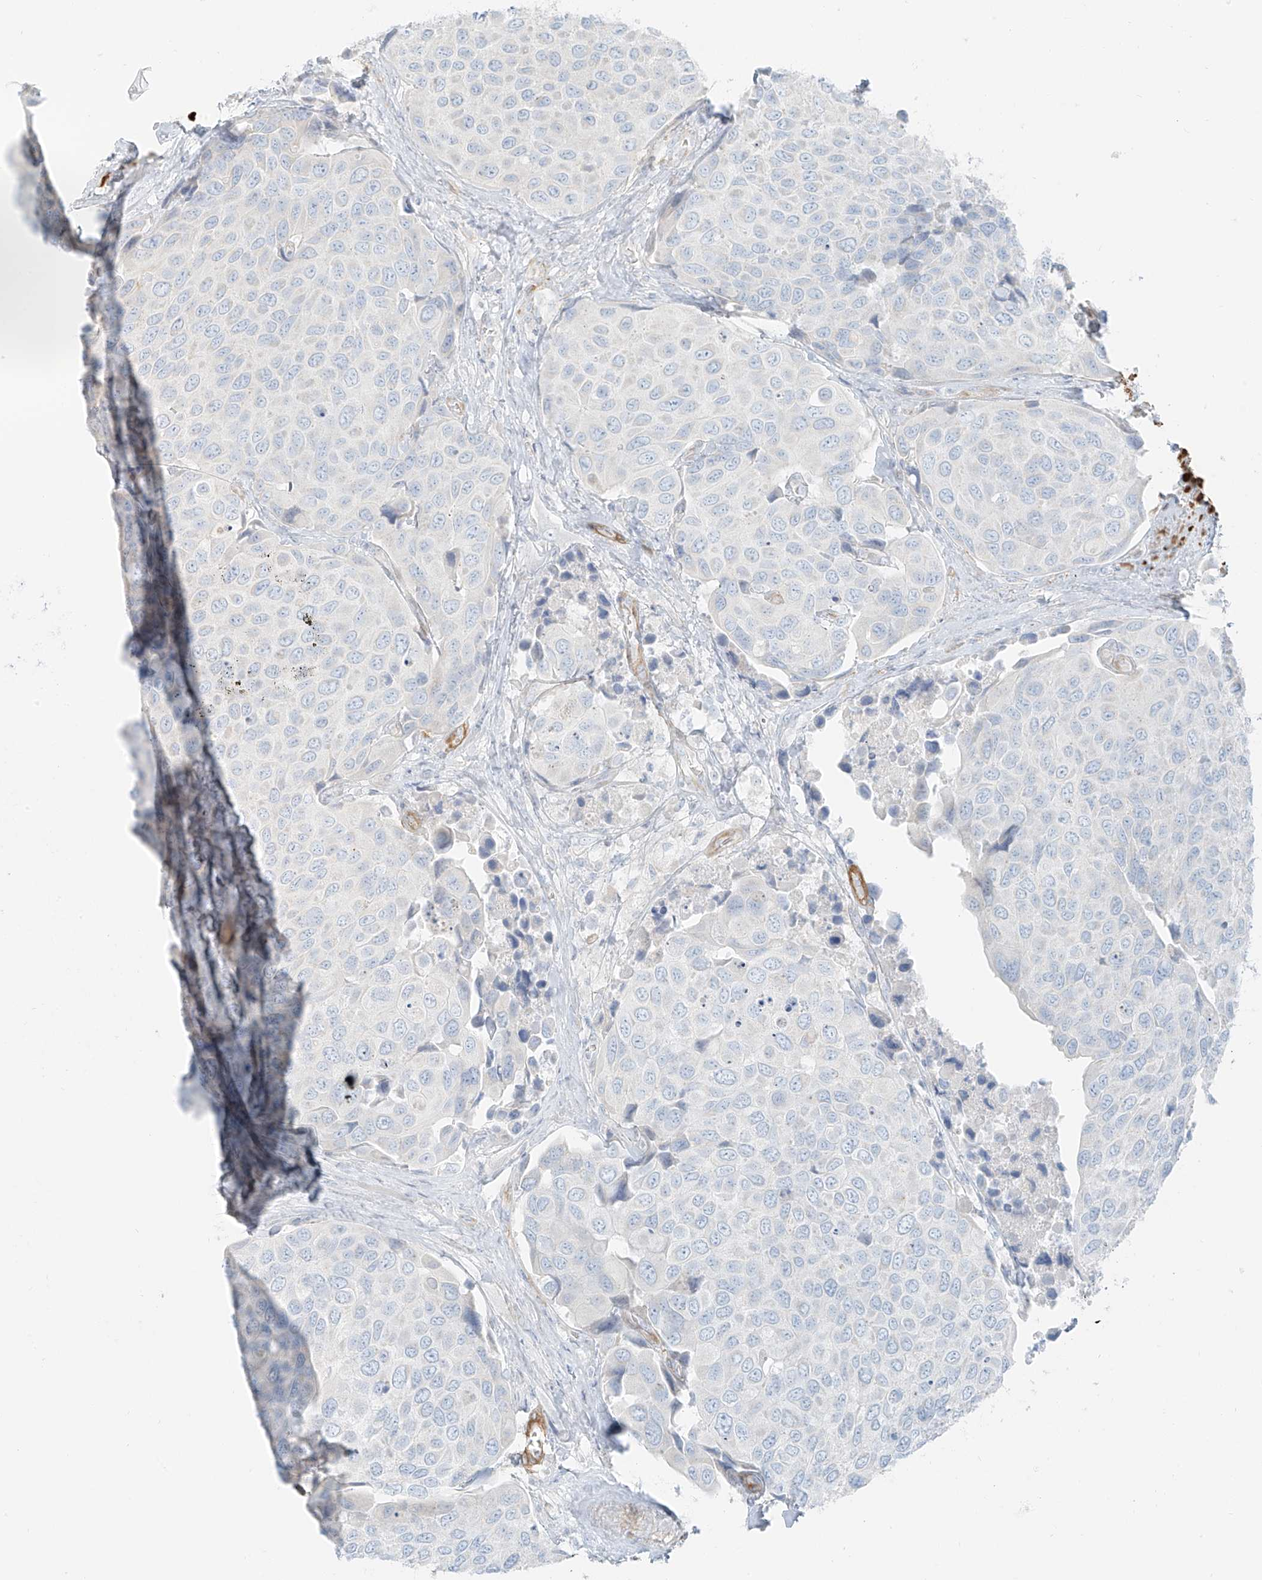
{"staining": {"intensity": "negative", "quantity": "none", "location": "none"}, "tissue": "urothelial cancer", "cell_type": "Tumor cells", "image_type": "cancer", "snomed": [{"axis": "morphology", "description": "Urothelial carcinoma, High grade"}, {"axis": "topography", "description": "Urinary bladder"}], "caption": "A micrograph of urothelial carcinoma (high-grade) stained for a protein exhibits no brown staining in tumor cells.", "gene": "SMCP", "patient": {"sex": "male", "age": 74}}